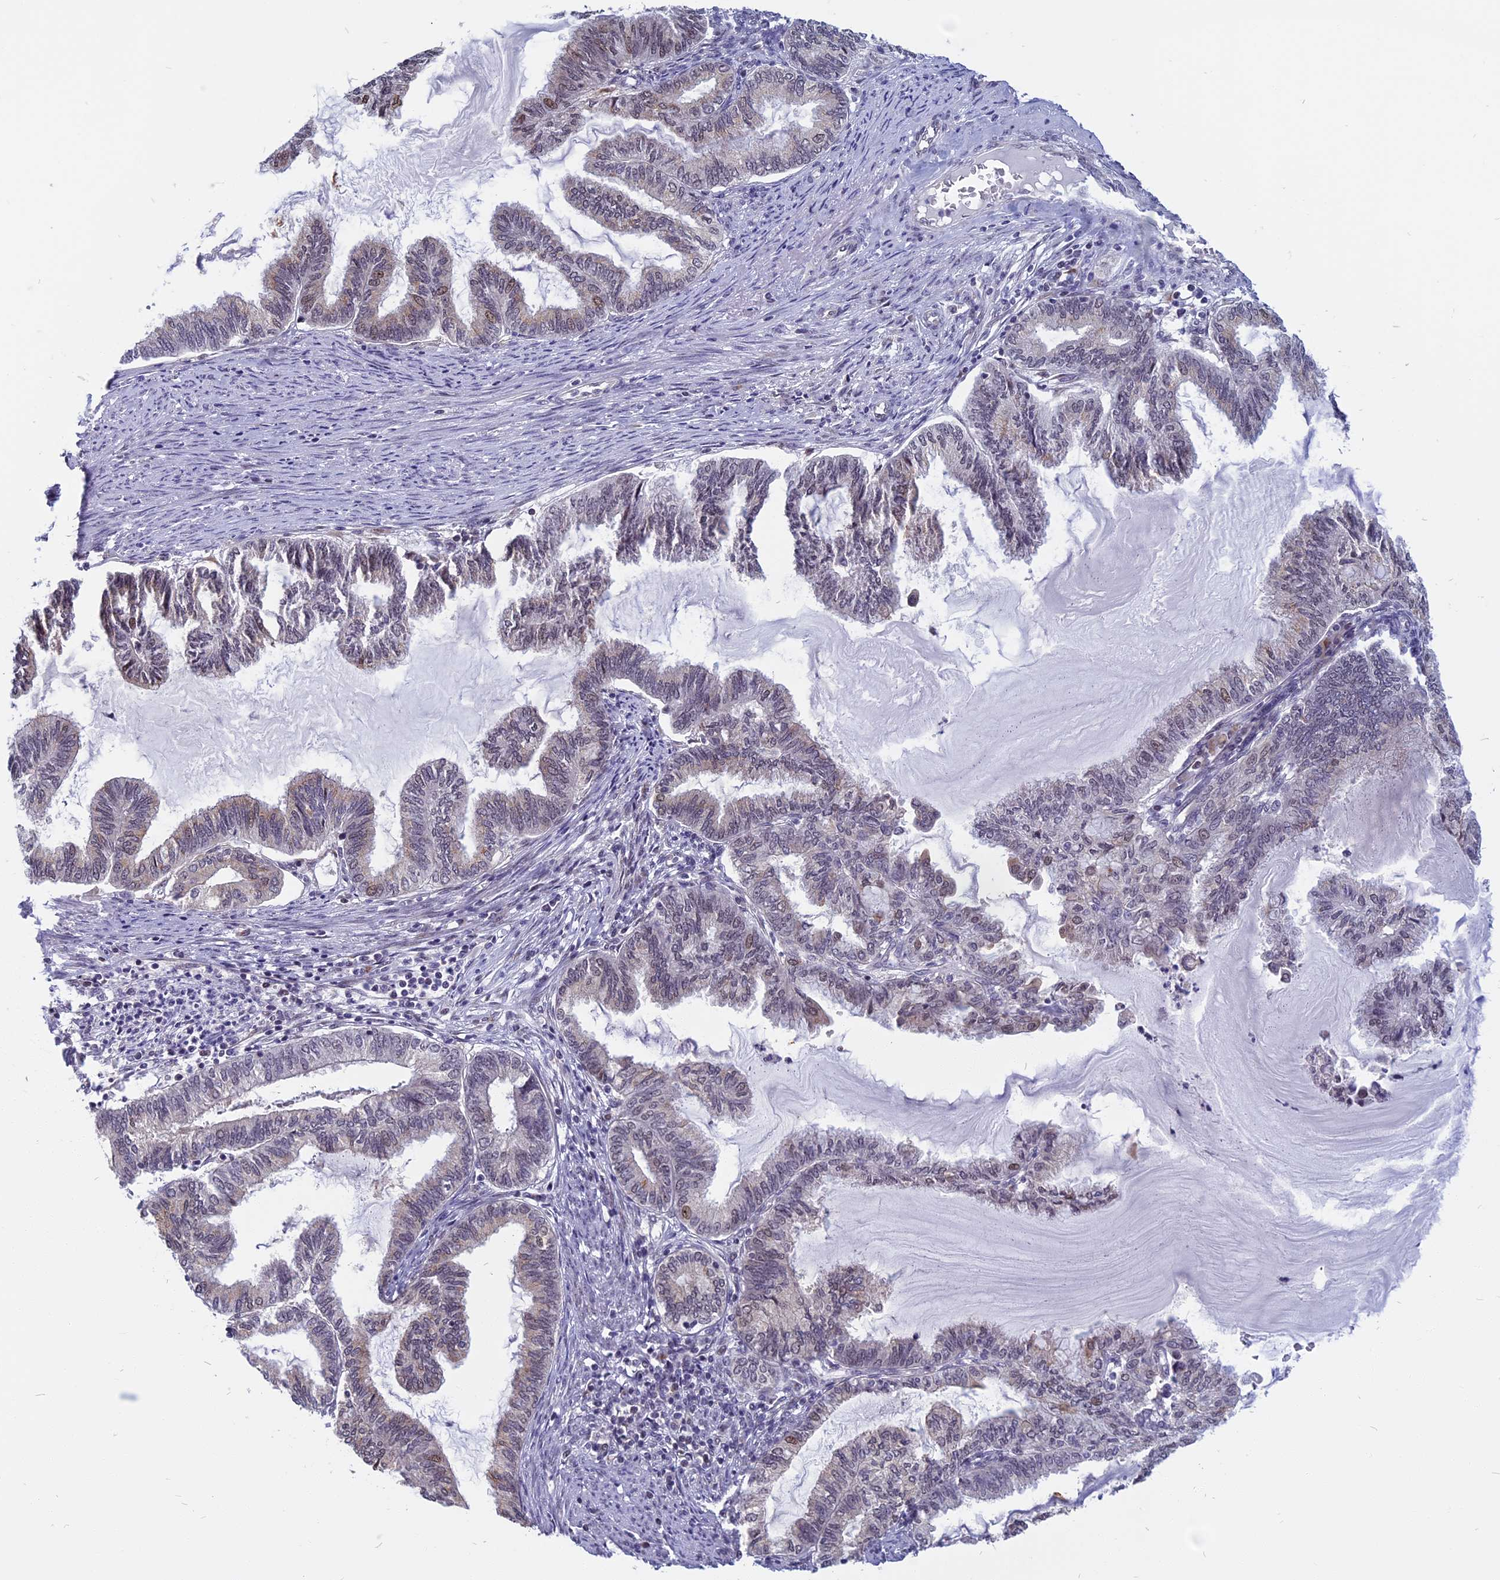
{"staining": {"intensity": "weak", "quantity": "<25%", "location": "cytoplasmic/membranous,nuclear"}, "tissue": "endometrial cancer", "cell_type": "Tumor cells", "image_type": "cancer", "snomed": [{"axis": "morphology", "description": "Adenocarcinoma, NOS"}, {"axis": "topography", "description": "Endometrium"}], "caption": "The IHC micrograph has no significant positivity in tumor cells of endometrial cancer (adenocarcinoma) tissue.", "gene": "CCDC113", "patient": {"sex": "female", "age": 86}}